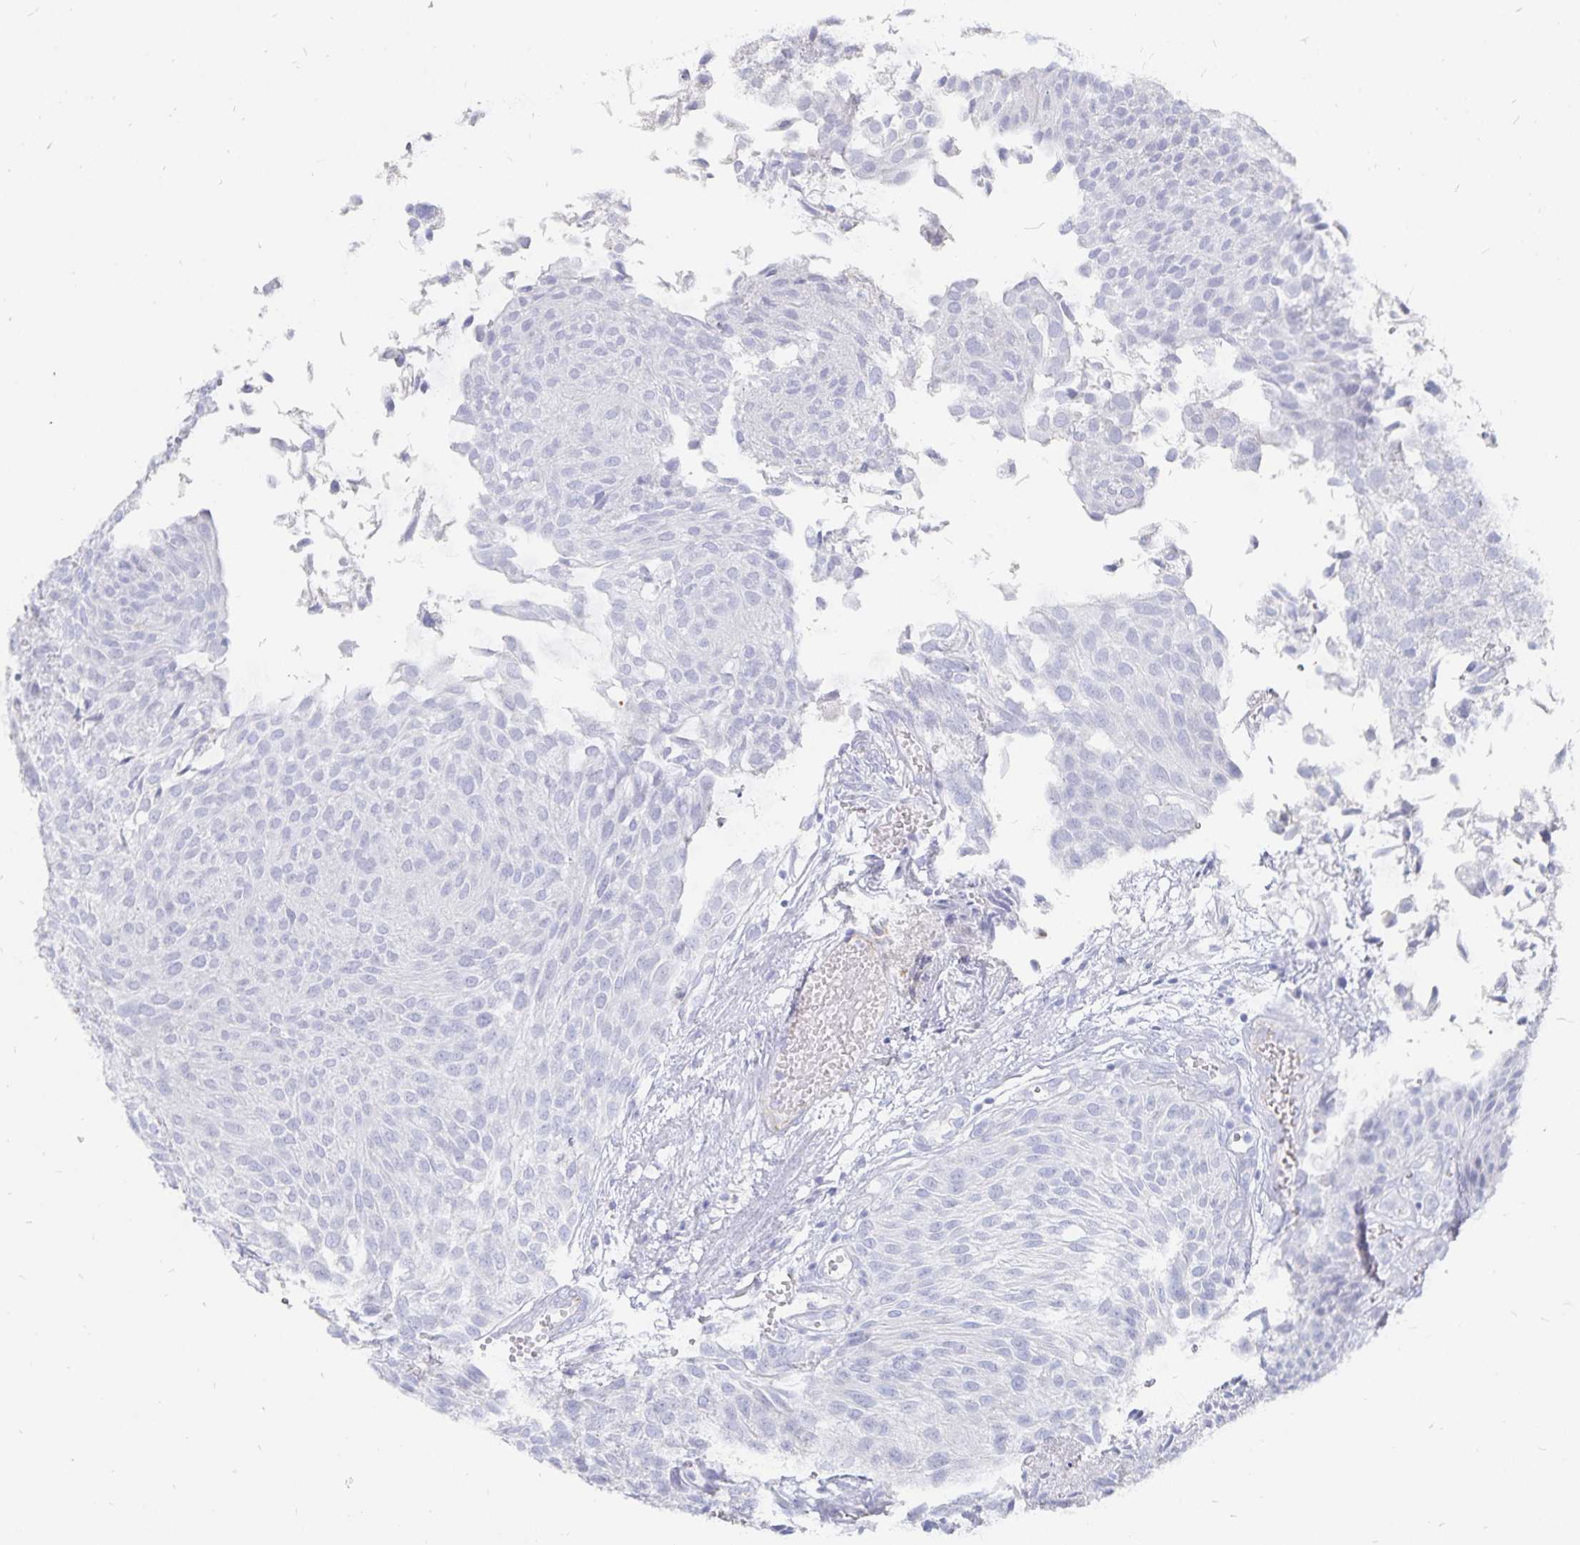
{"staining": {"intensity": "negative", "quantity": "none", "location": "none"}, "tissue": "urothelial cancer", "cell_type": "Tumor cells", "image_type": "cancer", "snomed": [{"axis": "morphology", "description": "Urothelial carcinoma, NOS"}, {"axis": "topography", "description": "Urinary bladder"}], "caption": "Immunohistochemical staining of transitional cell carcinoma displays no significant staining in tumor cells.", "gene": "INSL5", "patient": {"sex": "male", "age": 84}}